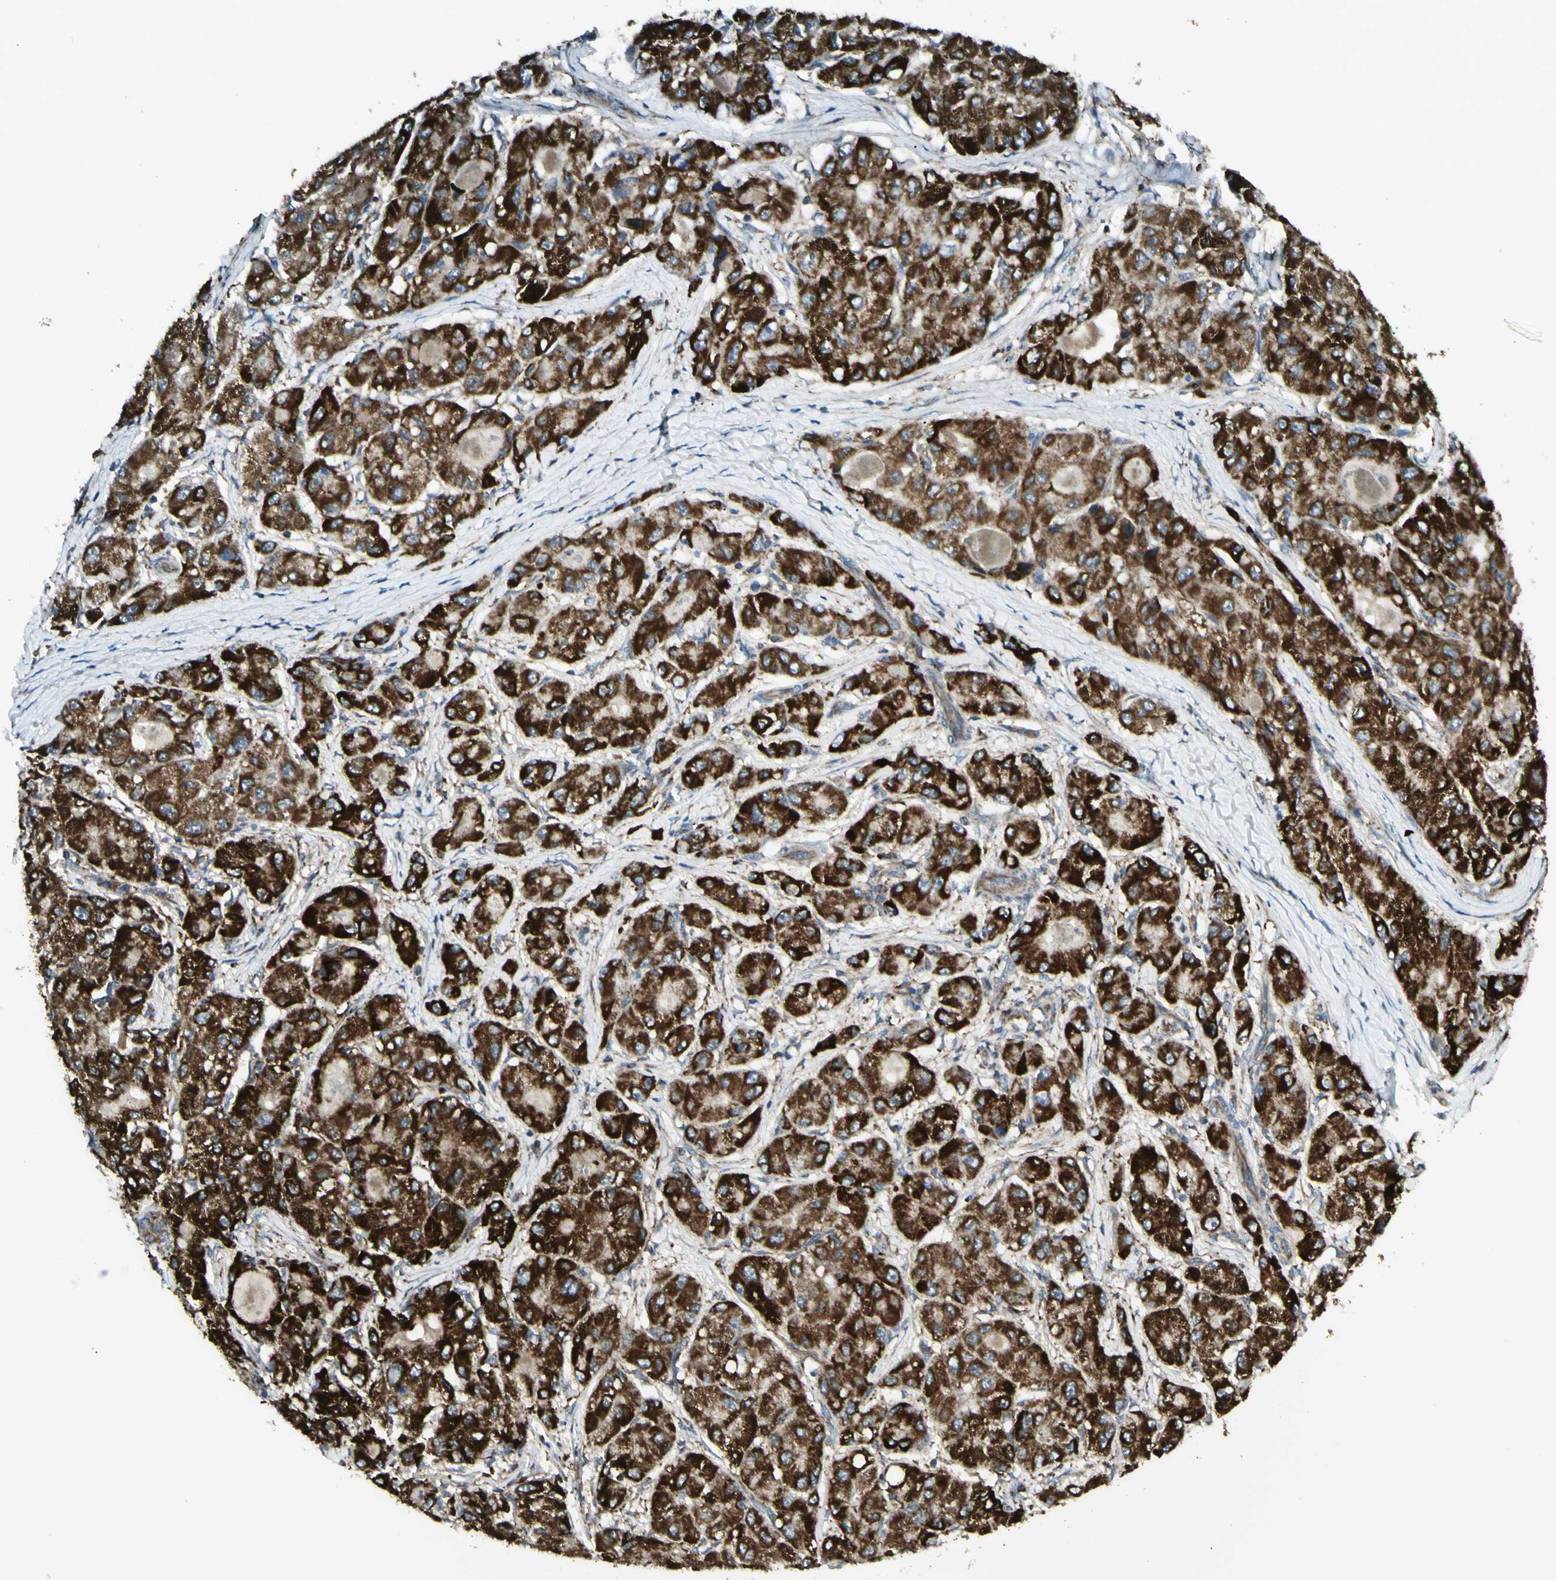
{"staining": {"intensity": "strong", "quantity": ">75%", "location": "cytoplasmic/membranous"}, "tissue": "liver cancer", "cell_type": "Tumor cells", "image_type": "cancer", "snomed": [{"axis": "morphology", "description": "Carcinoma, Hepatocellular, NOS"}, {"axis": "topography", "description": "Liver"}], "caption": "Liver cancer (hepatocellular carcinoma) stained with DAB (3,3'-diaminobenzidine) immunohistochemistry demonstrates high levels of strong cytoplasmic/membranous positivity in approximately >75% of tumor cells.", "gene": "CYB5R1", "patient": {"sex": "male", "age": 80}}